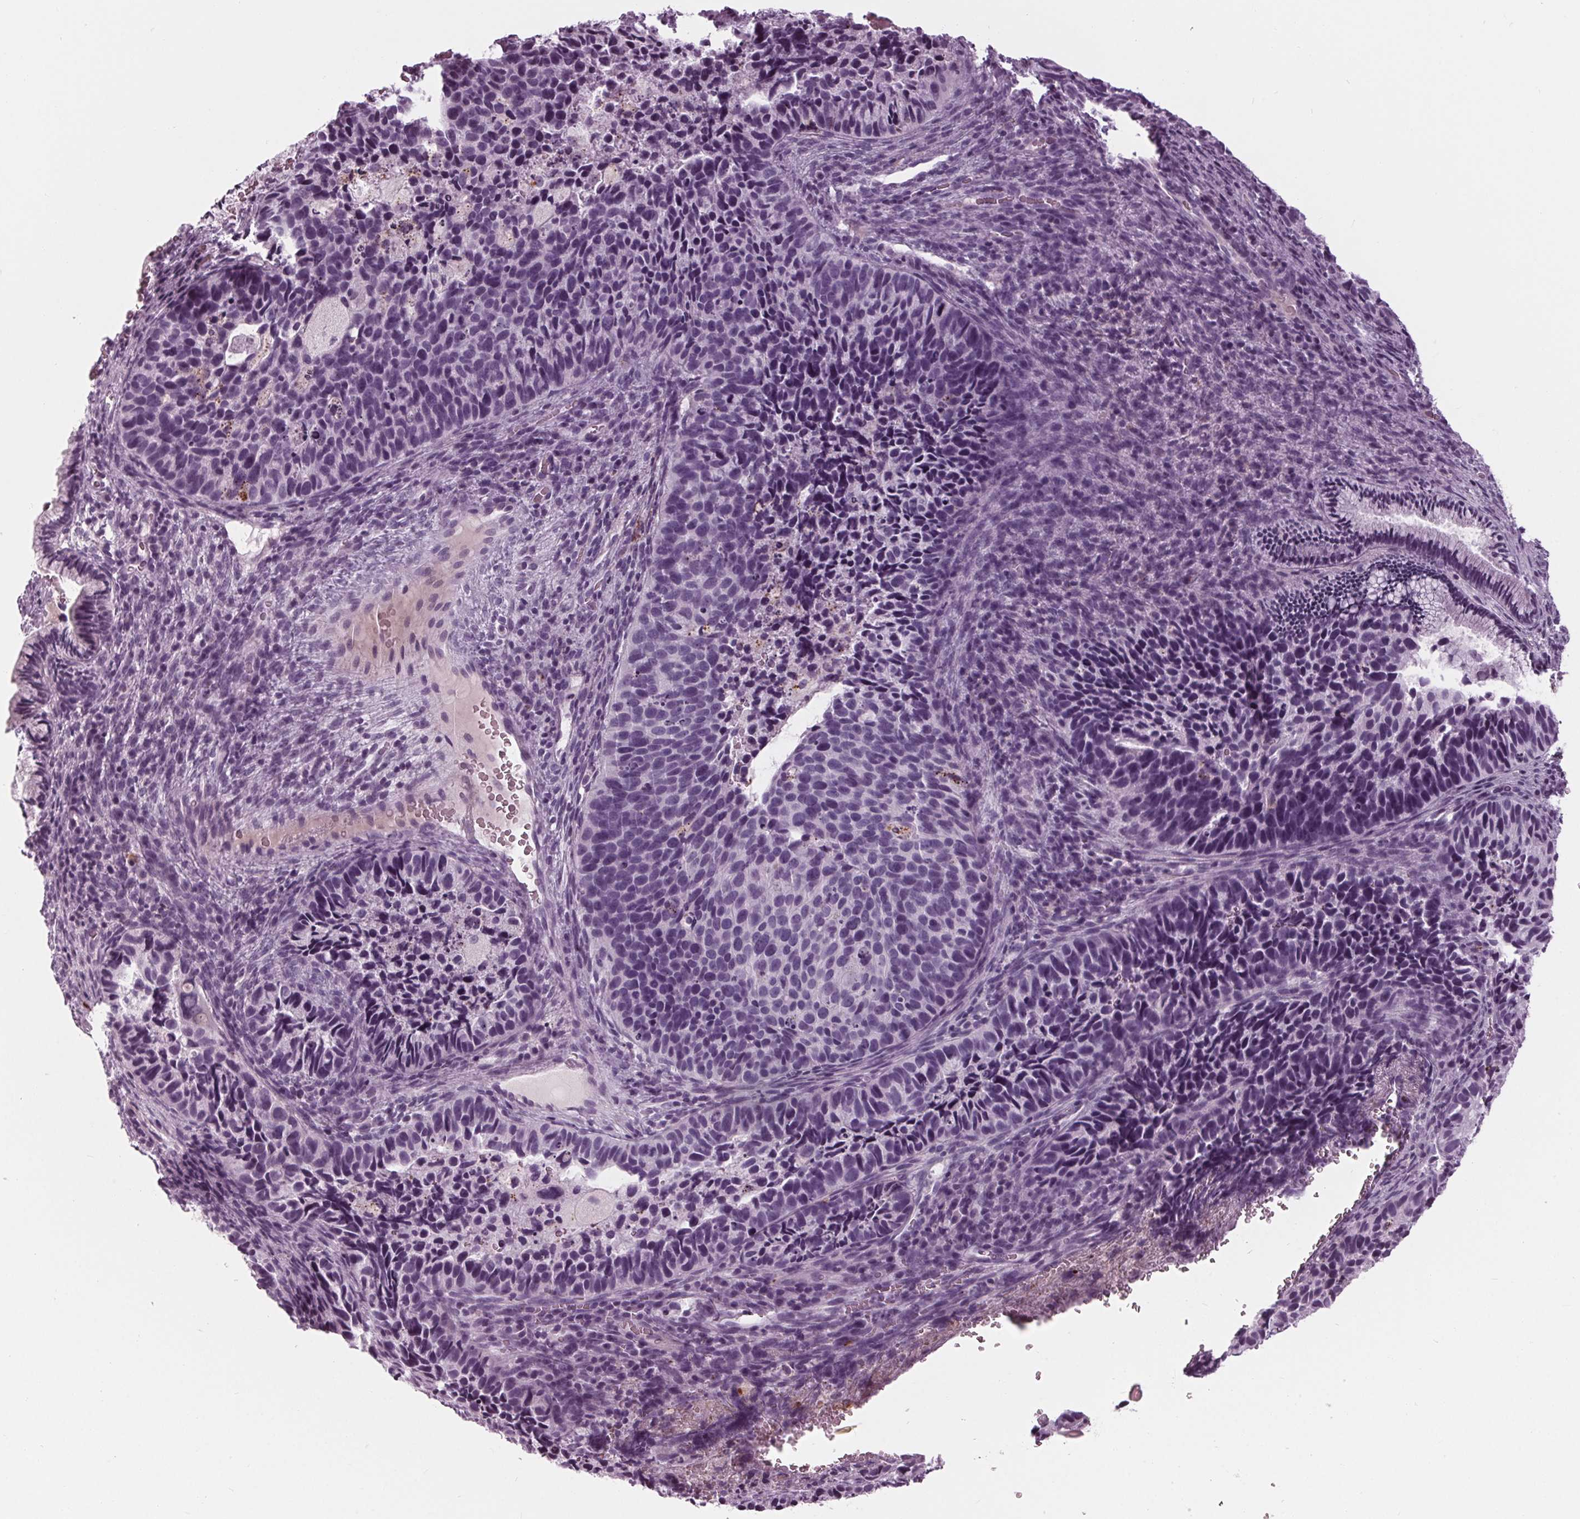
{"staining": {"intensity": "negative", "quantity": "none", "location": "none"}, "tissue": "cervical cancer", "cell_type": "Tumor cells", "image_type": "cancer", "snomed": [{"axis": "morphology", "description": "Squamous cell carcinoma, NOS"}, {"axis": "topography", "description": "Cervix"}], "caption": "High power microscopy image of an IHC photomicrograph of cervical cancer (squamous cell carcinoma), revealing no significant expression in tumor cells. (Immunohistochemistry, brightfield microscopy, high magnification).", "gene": "CYP3A43", "patient": {"sex": "female", "age": 38}}